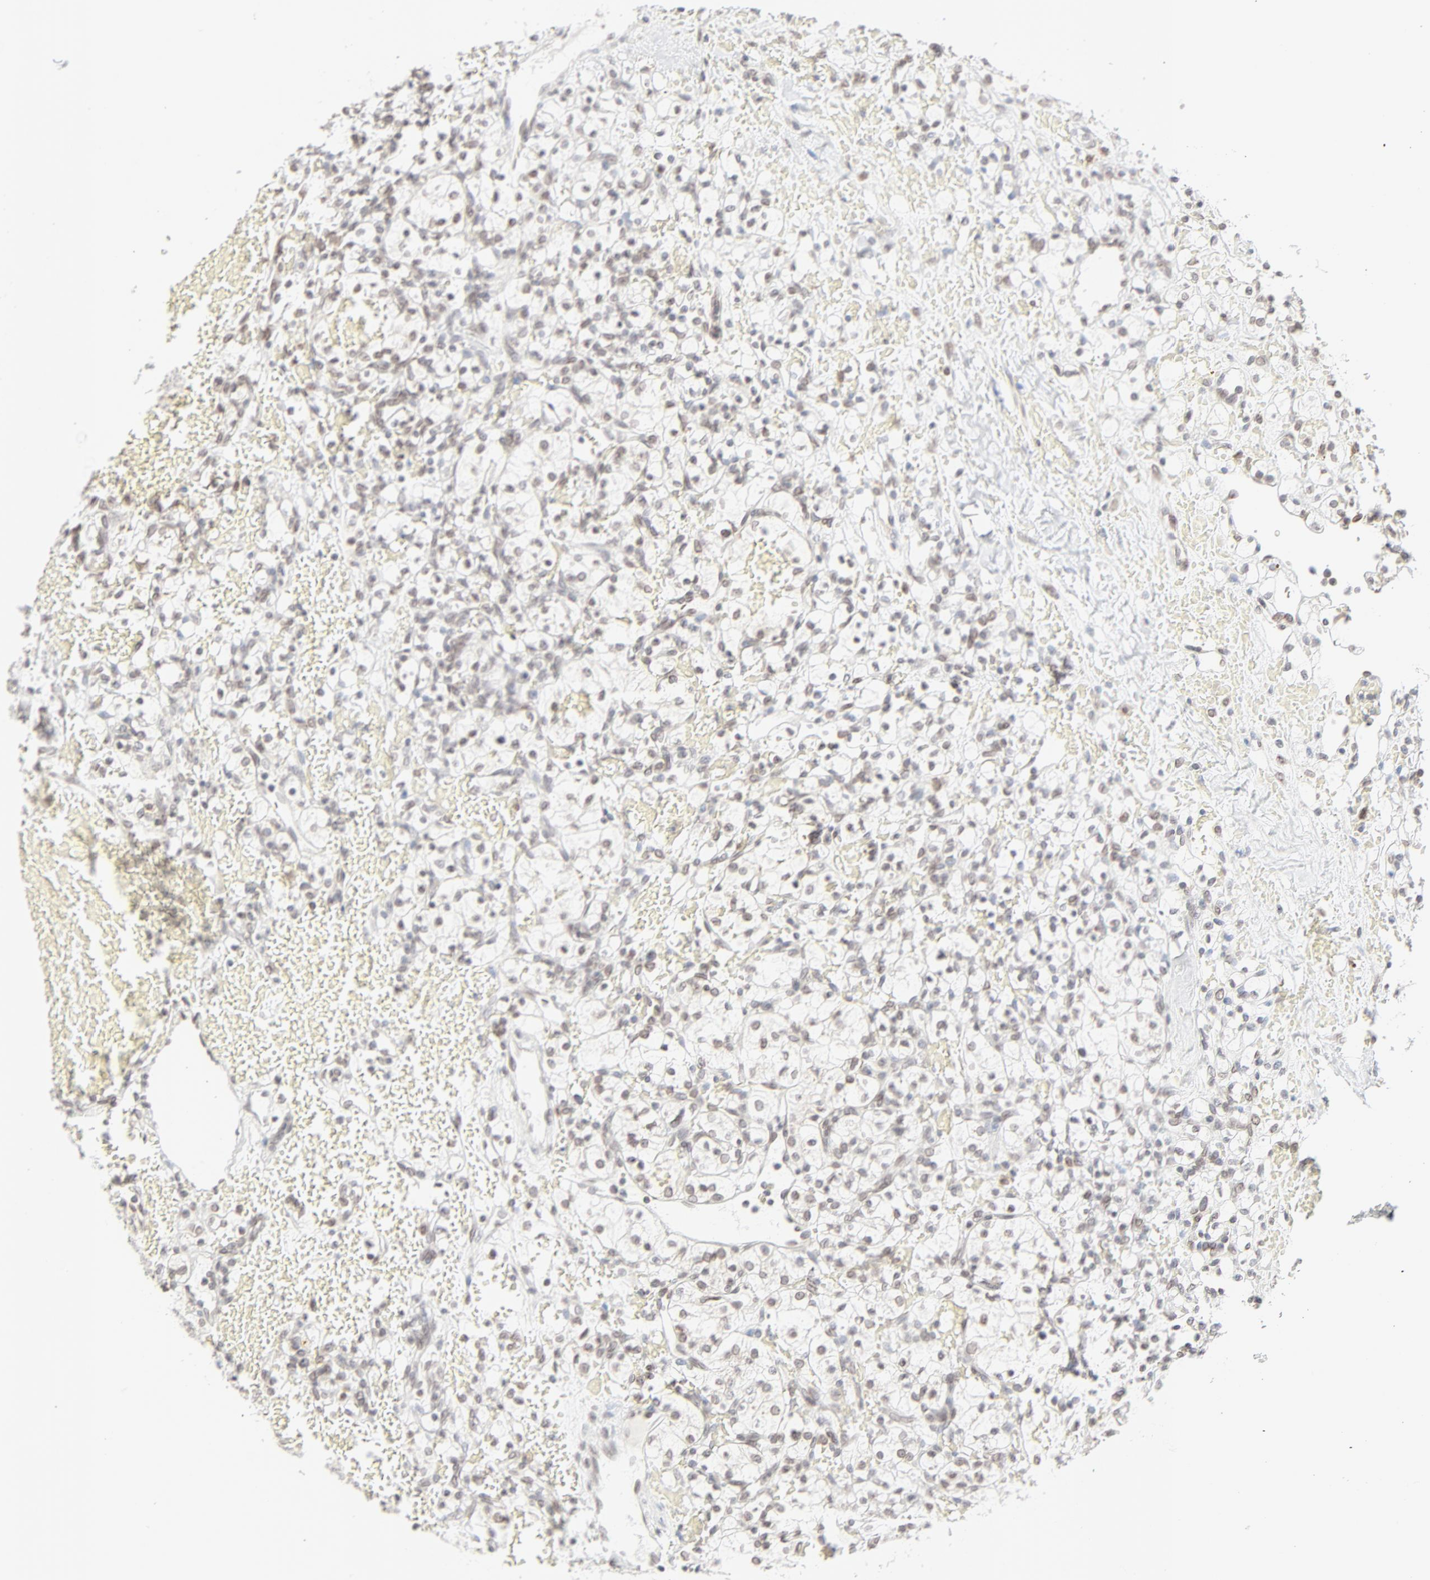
{"staining": {"intensity": "weak", "quantity": "<25%", "location": "cytoplasmic/membranous,nuclear"}, "tissue": "renal cancer", "cell_type": "Tumor cells", "image_type": "cancer", "snomed": [{"axis": "morphology", "description": "Adenocarcinoma, NOS"}, {"axis": "topography", "description": "Kidney"}], "caption": "This image is of renal cancer stained with IHC to label a protein in brown with the nuclei are counter-stained blue. There is no positivity in tumor cells.", "gene": "MAD1L1", "patient": {"sex": "female", "age": 60}}